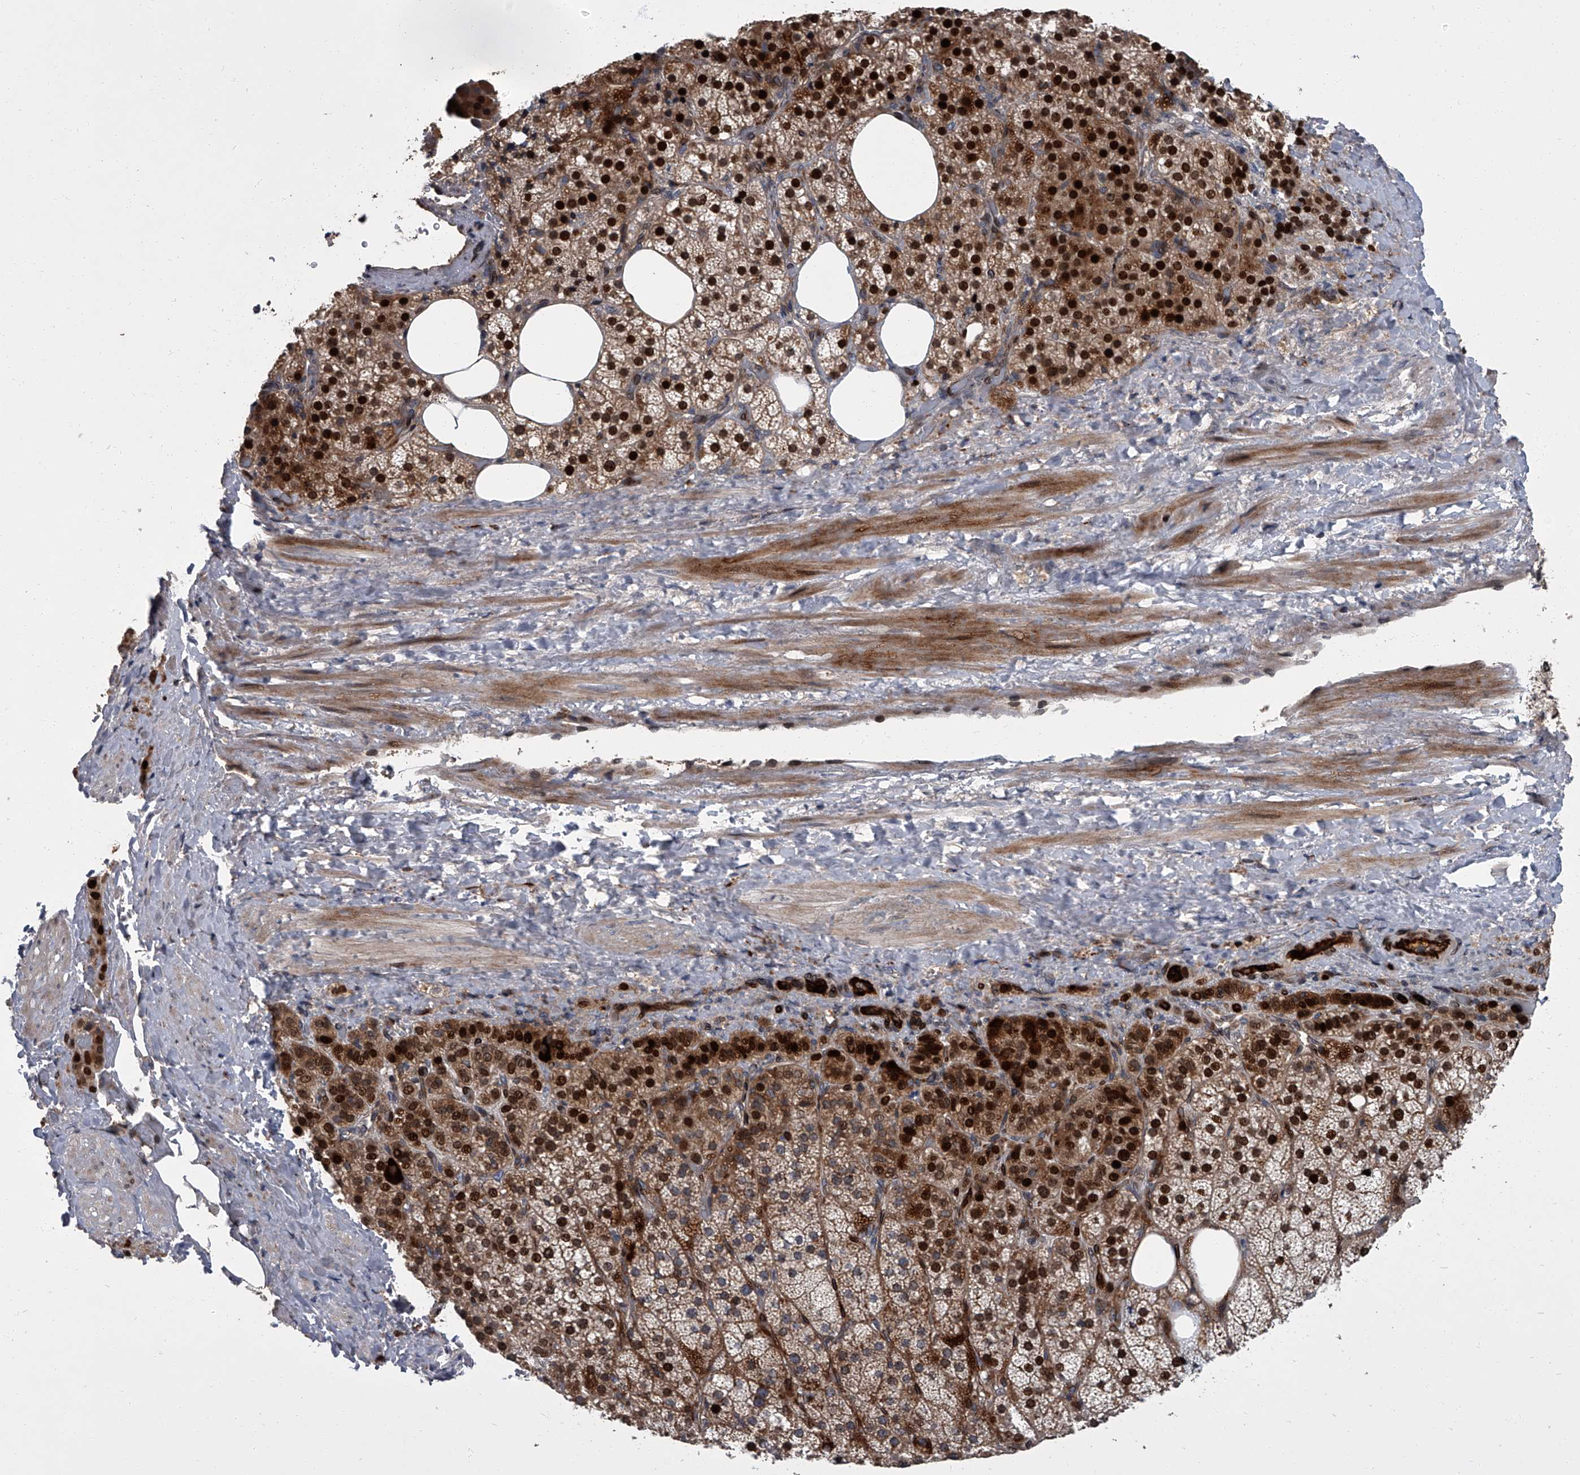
{"staining": {"intensity": "strong", "quantity": ">75%", "location": "cytoplasmic/membranous,nuclear"}, "tissue": "adrenal gland", "cell_type": "Glandular cells", "image_type": "normal", "snomed": [{"axis": "morphology", "description": "Normal tissue, NOS"}, {"axis": "topography", "description": "Adrenal gland"}], "caption": "DAB immunohistochemical staining of benign human adrenal gland reveals strong cytoplasmic/membranous,nuclear protein positivity in about >75% of glandular cells.", "gene": "LRRC8C", "patient": {"sex": "female", "age": 59}}